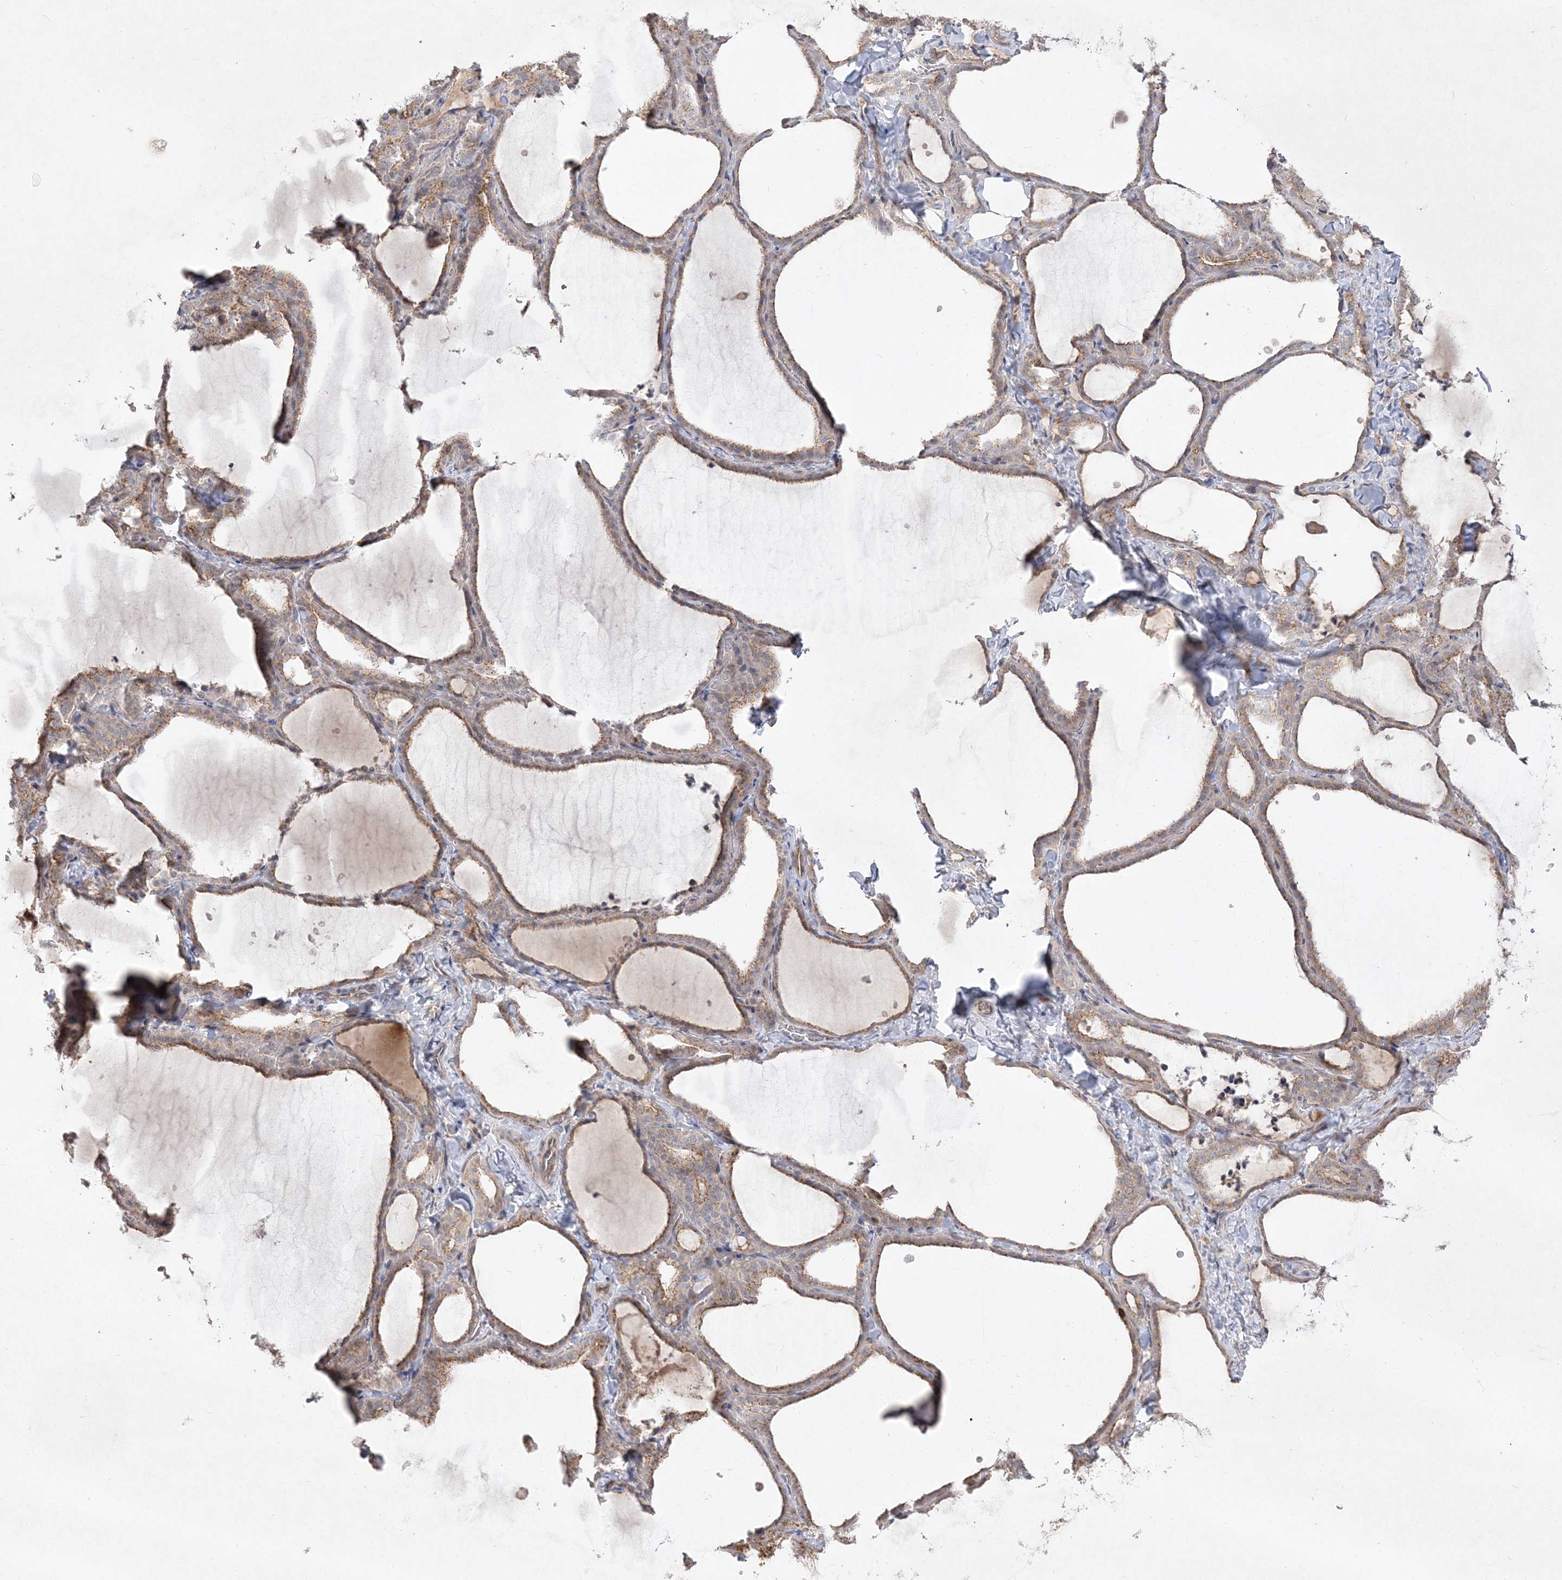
{"staining": {"intensity": "moderate", "quantity": "25%-75%", "location": "cytoplasmic/membranous"}, "tissue": "thyroid gland", "cell_type": "Glandular cells", "image_type": "normal", "snomed": [{"axis": "morphology", "description": "Normal tissue, NOS"}, {"axis": "topography", "description": "Thyroid gland"}], "caption": "Brown immunohistochemical staining in unremarkable thyroid gland shows moderate cytoplasmic/membranous expression in about 25%-75% of glandular cells.", "gene": "CLNK", "patient": {"sex": "female", "age": 22}}